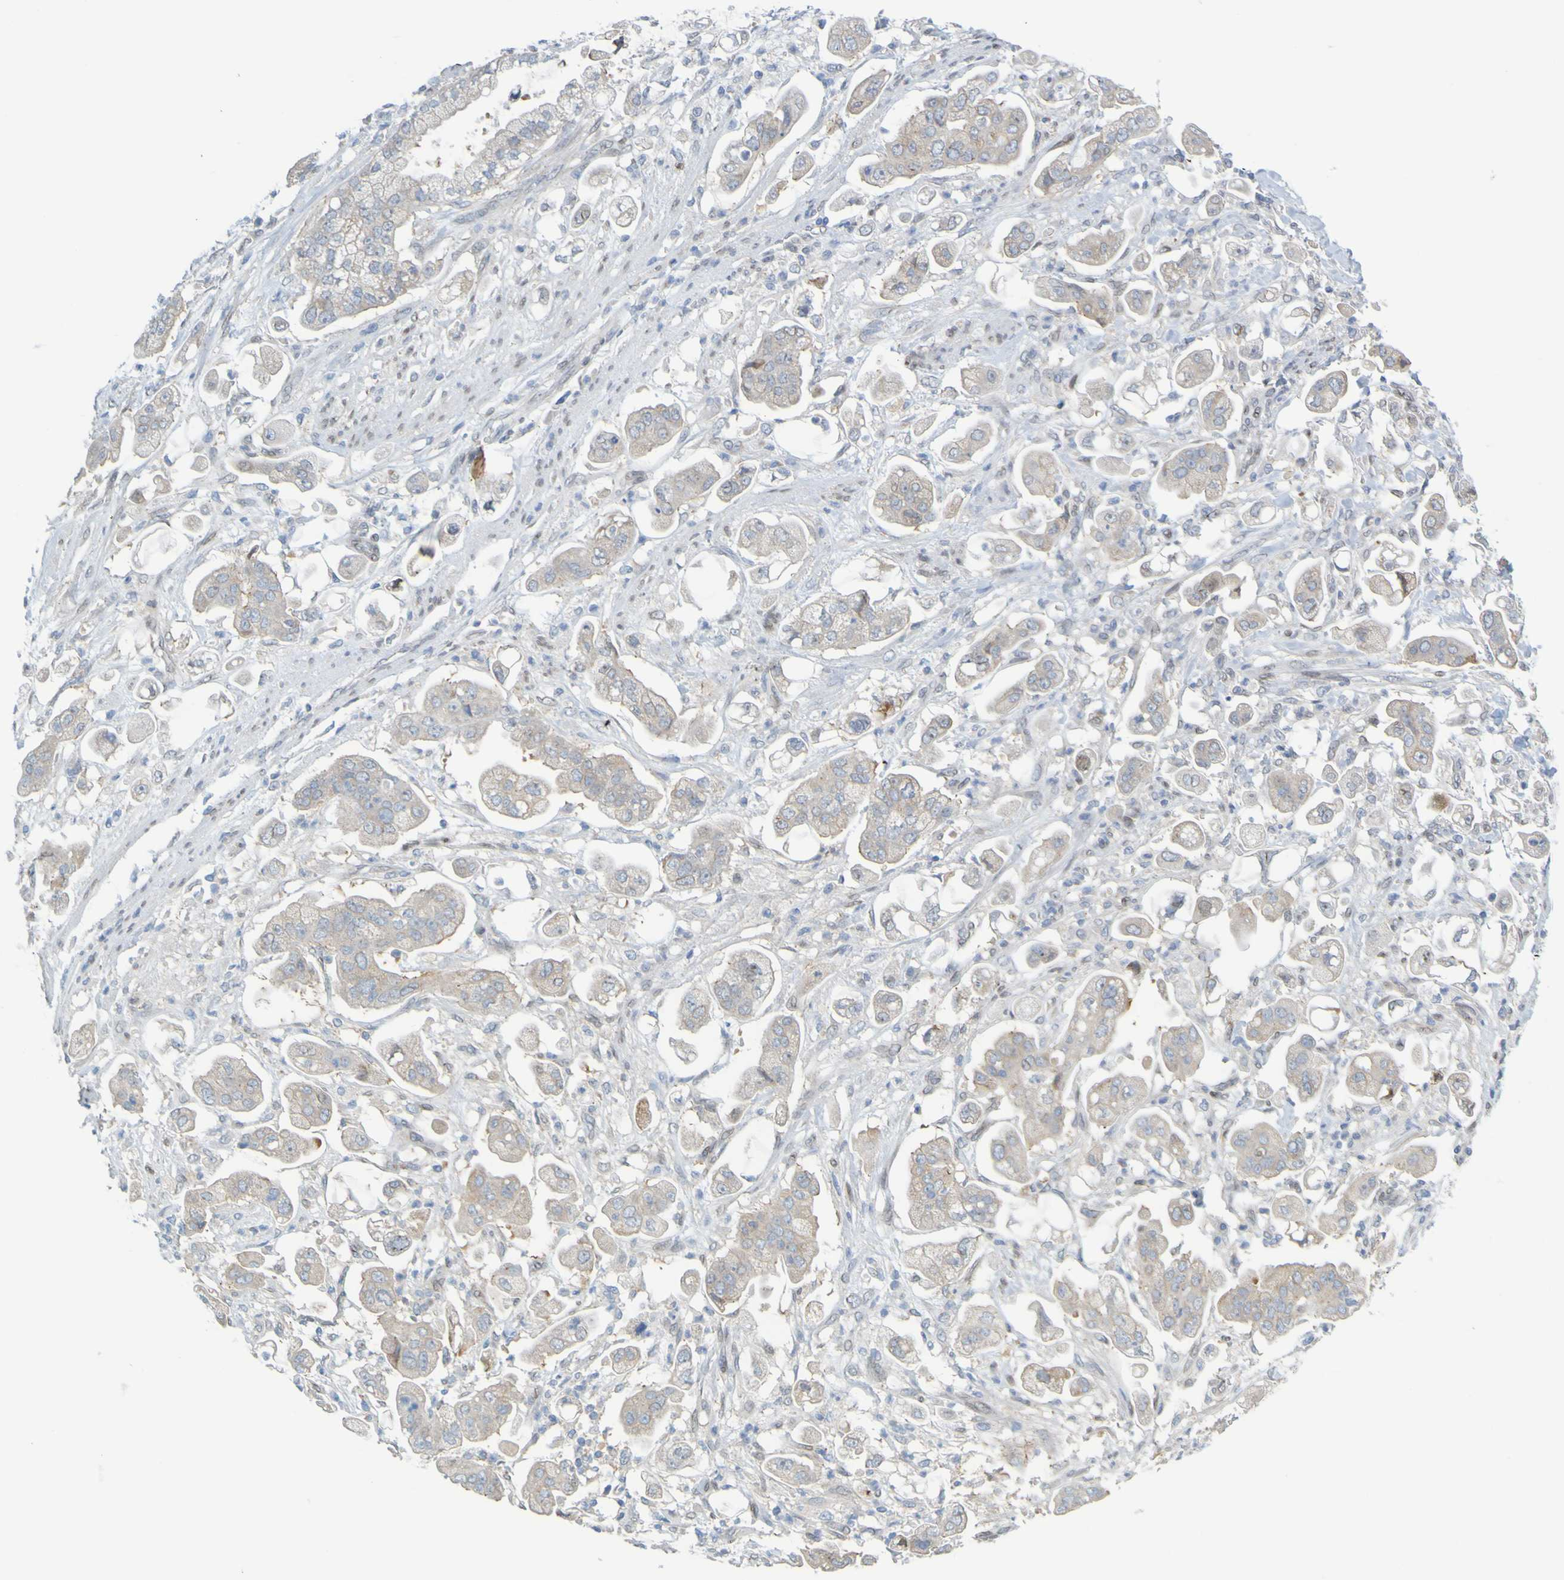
{"staining": {"intensity": "weak", "quantity": ">75%", "location": "cytoplasmic/membranous"}, "tissue": "stomach cancer", "cell_type": "Tumor cells", "image_type": "cancer", "snomed": [{"axis": "morphology", "description": "Adenocarcinoma, NOS"}, {"axis": "topography", "description": "Stomach"}], "caption": "Tumor cells display low levels of weak cytoplasmic/membranous staining in about >75% of cells in stomach cancer.", "gene": "MAG", "patient": {"sex": "male", "age": 62}}